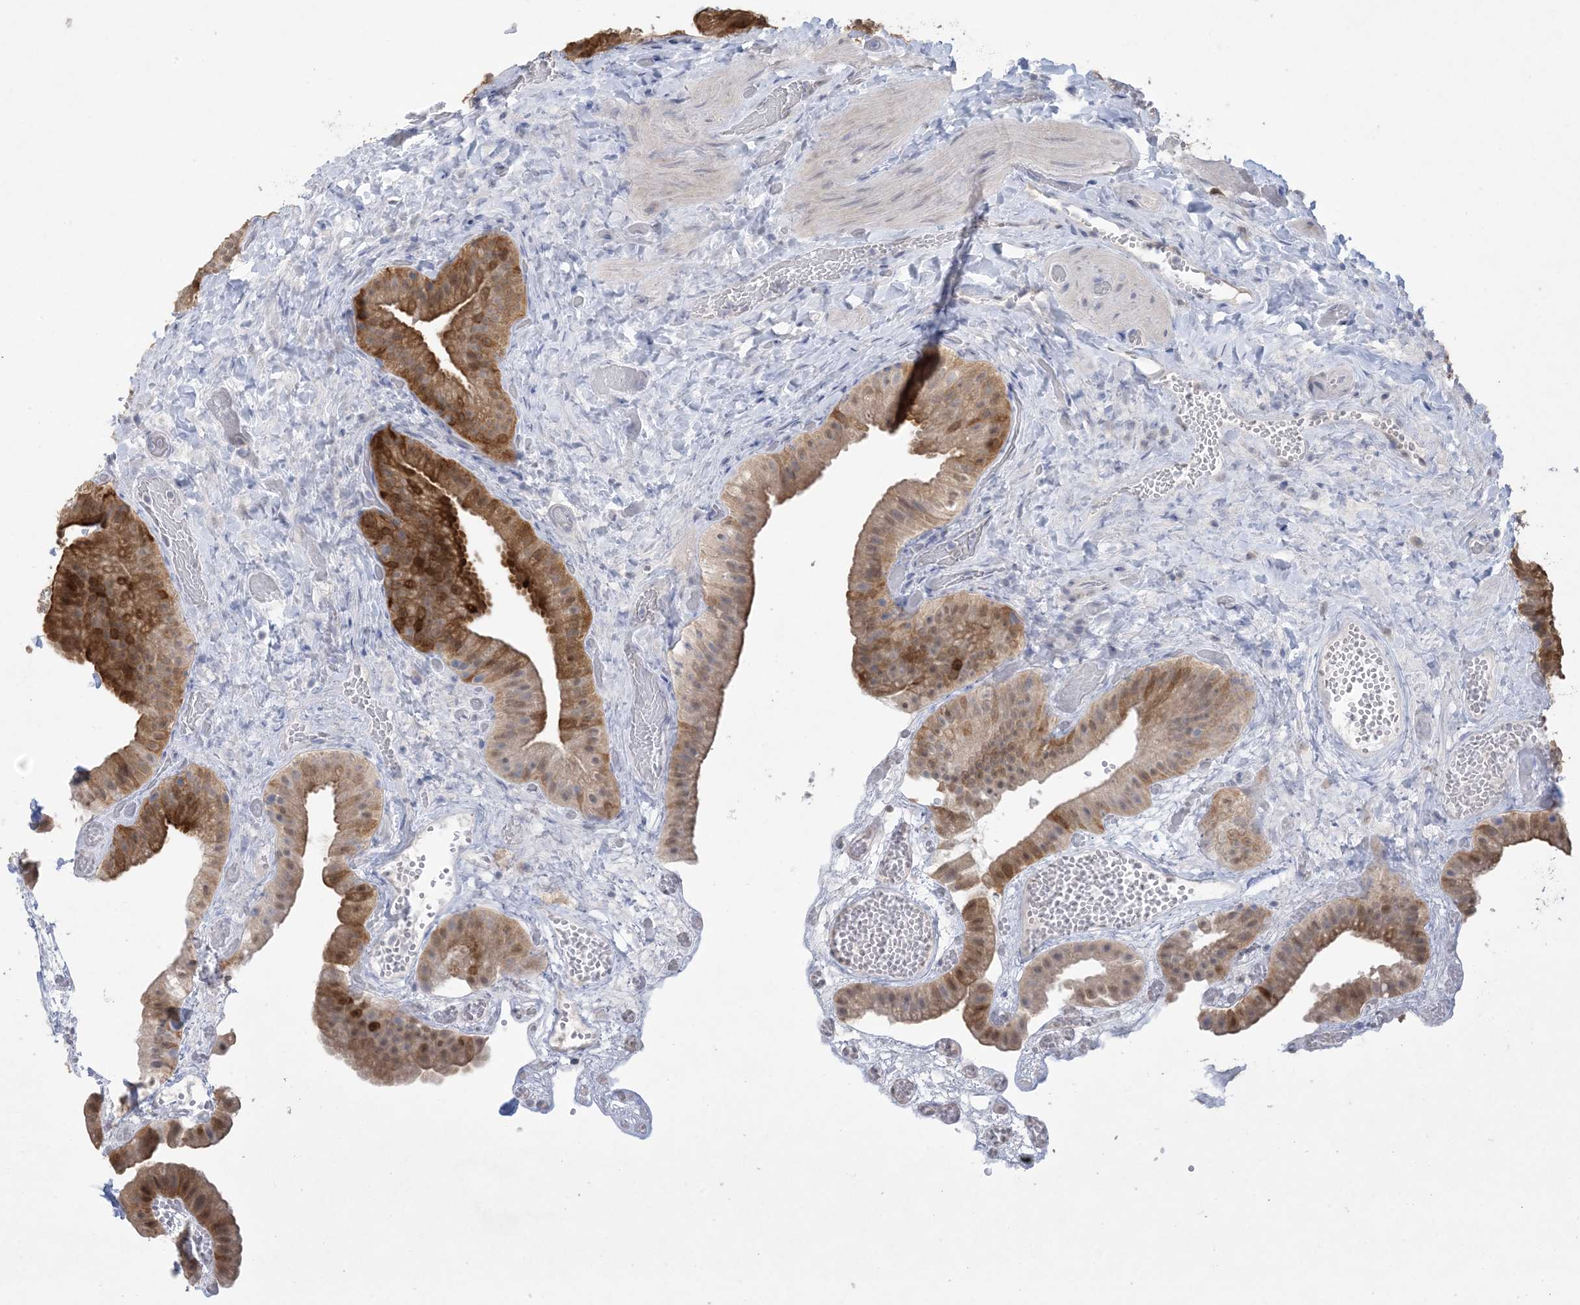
{"staining": {"intensity": "moderate", "quantity": "25%-75%", "location": "cytoplasmic/membranous,nuclear"}, "tissue": "gallbladder", "cell_type": "Glandular cells", "image_type": "normal", "snomed": [{"axis": "morphology", "description": "Normal tissue, NOS"}, {"axis": "topography", "description": "Gallbladder"}], "caption": "Moderate cytoplasmic/membranous,nuclear staining for a protein is appreciated in about 25%-75% of glandular cells of benign gallbladder using IHC.", "gene": "HMGCS1", "patient": {"sex": "female", "age": 64}}